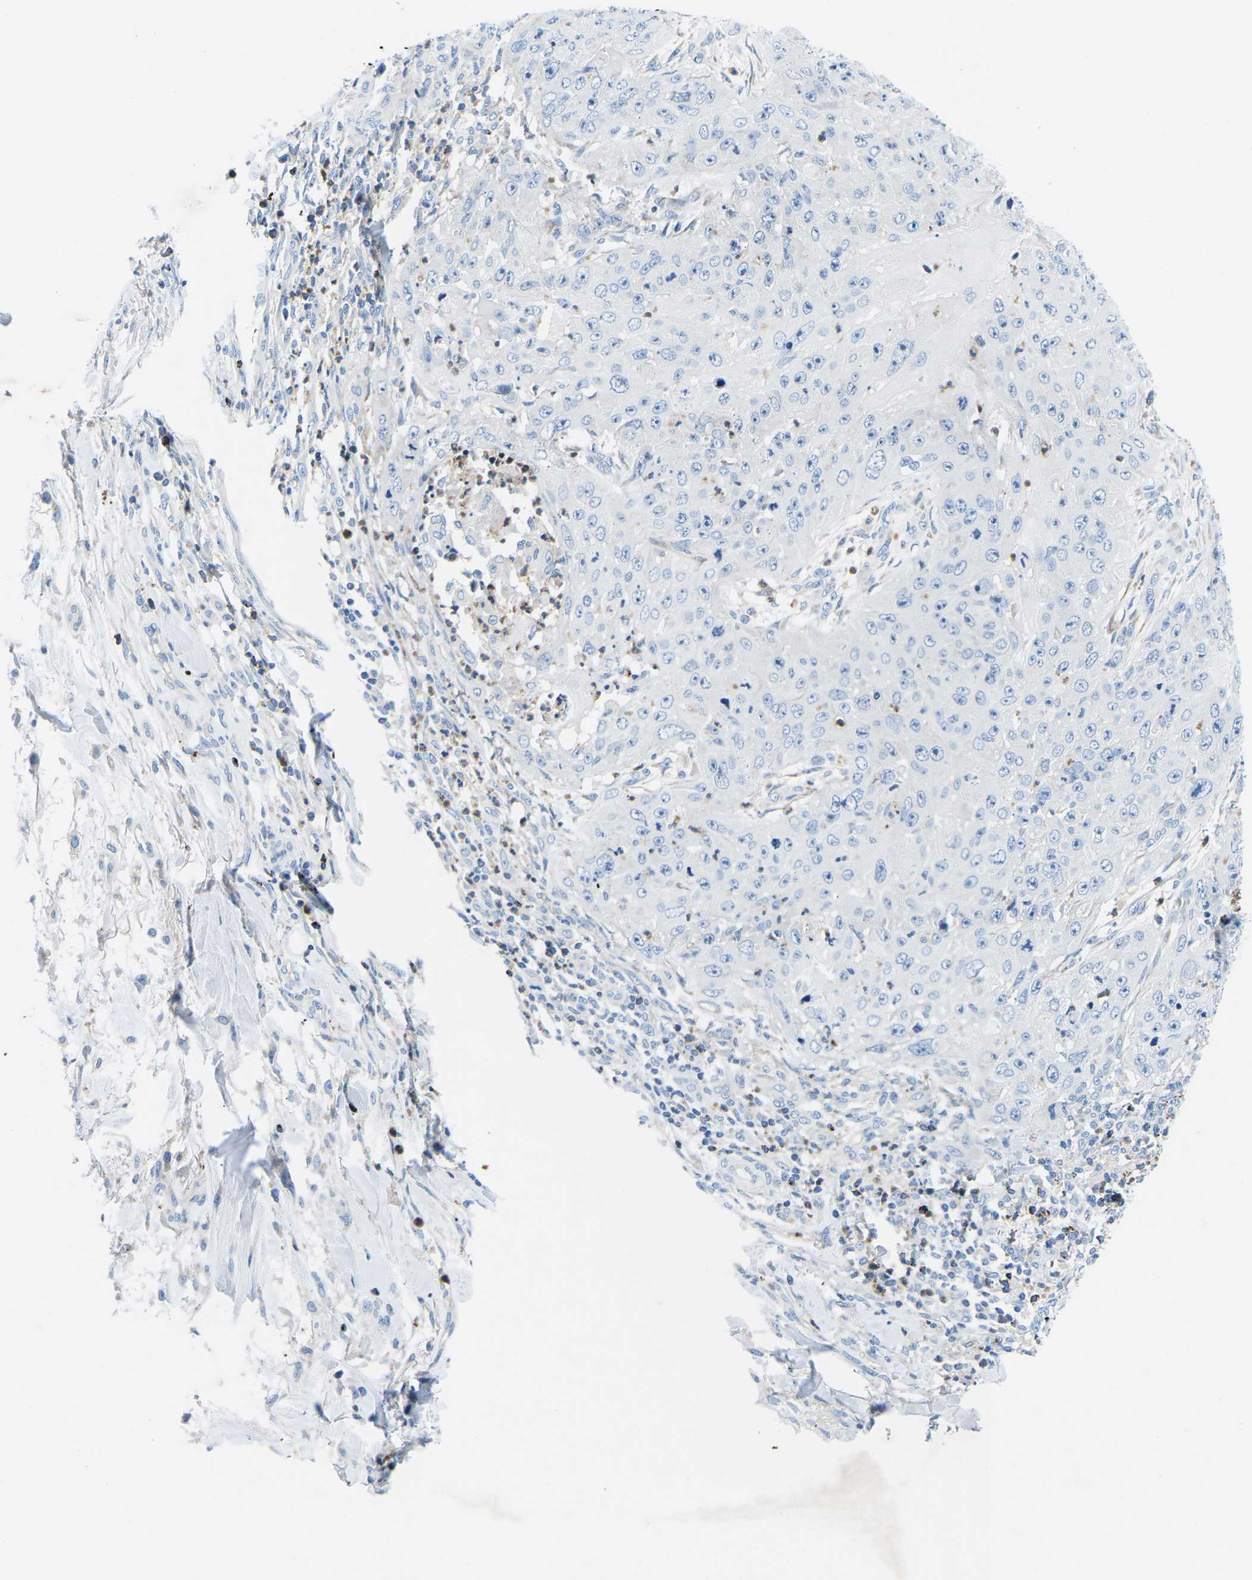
{"staining": {"intensity": "negative", "quantity": "none", "location": "none"}, "tissue": "skin cancer", "cell_type": "Tumor cells", "image_type": "cancer", "snomed": [{"axis": "morphology", "description": "Squamous cell carcinoma, NOS"}, {"axis": "topography", "description": "Skin"}], "caption": "Tumor cells are negative for brown protein staining in skin cancer.", "gene": "MC4R", "patient": {"sex": "female", "age": 80}}